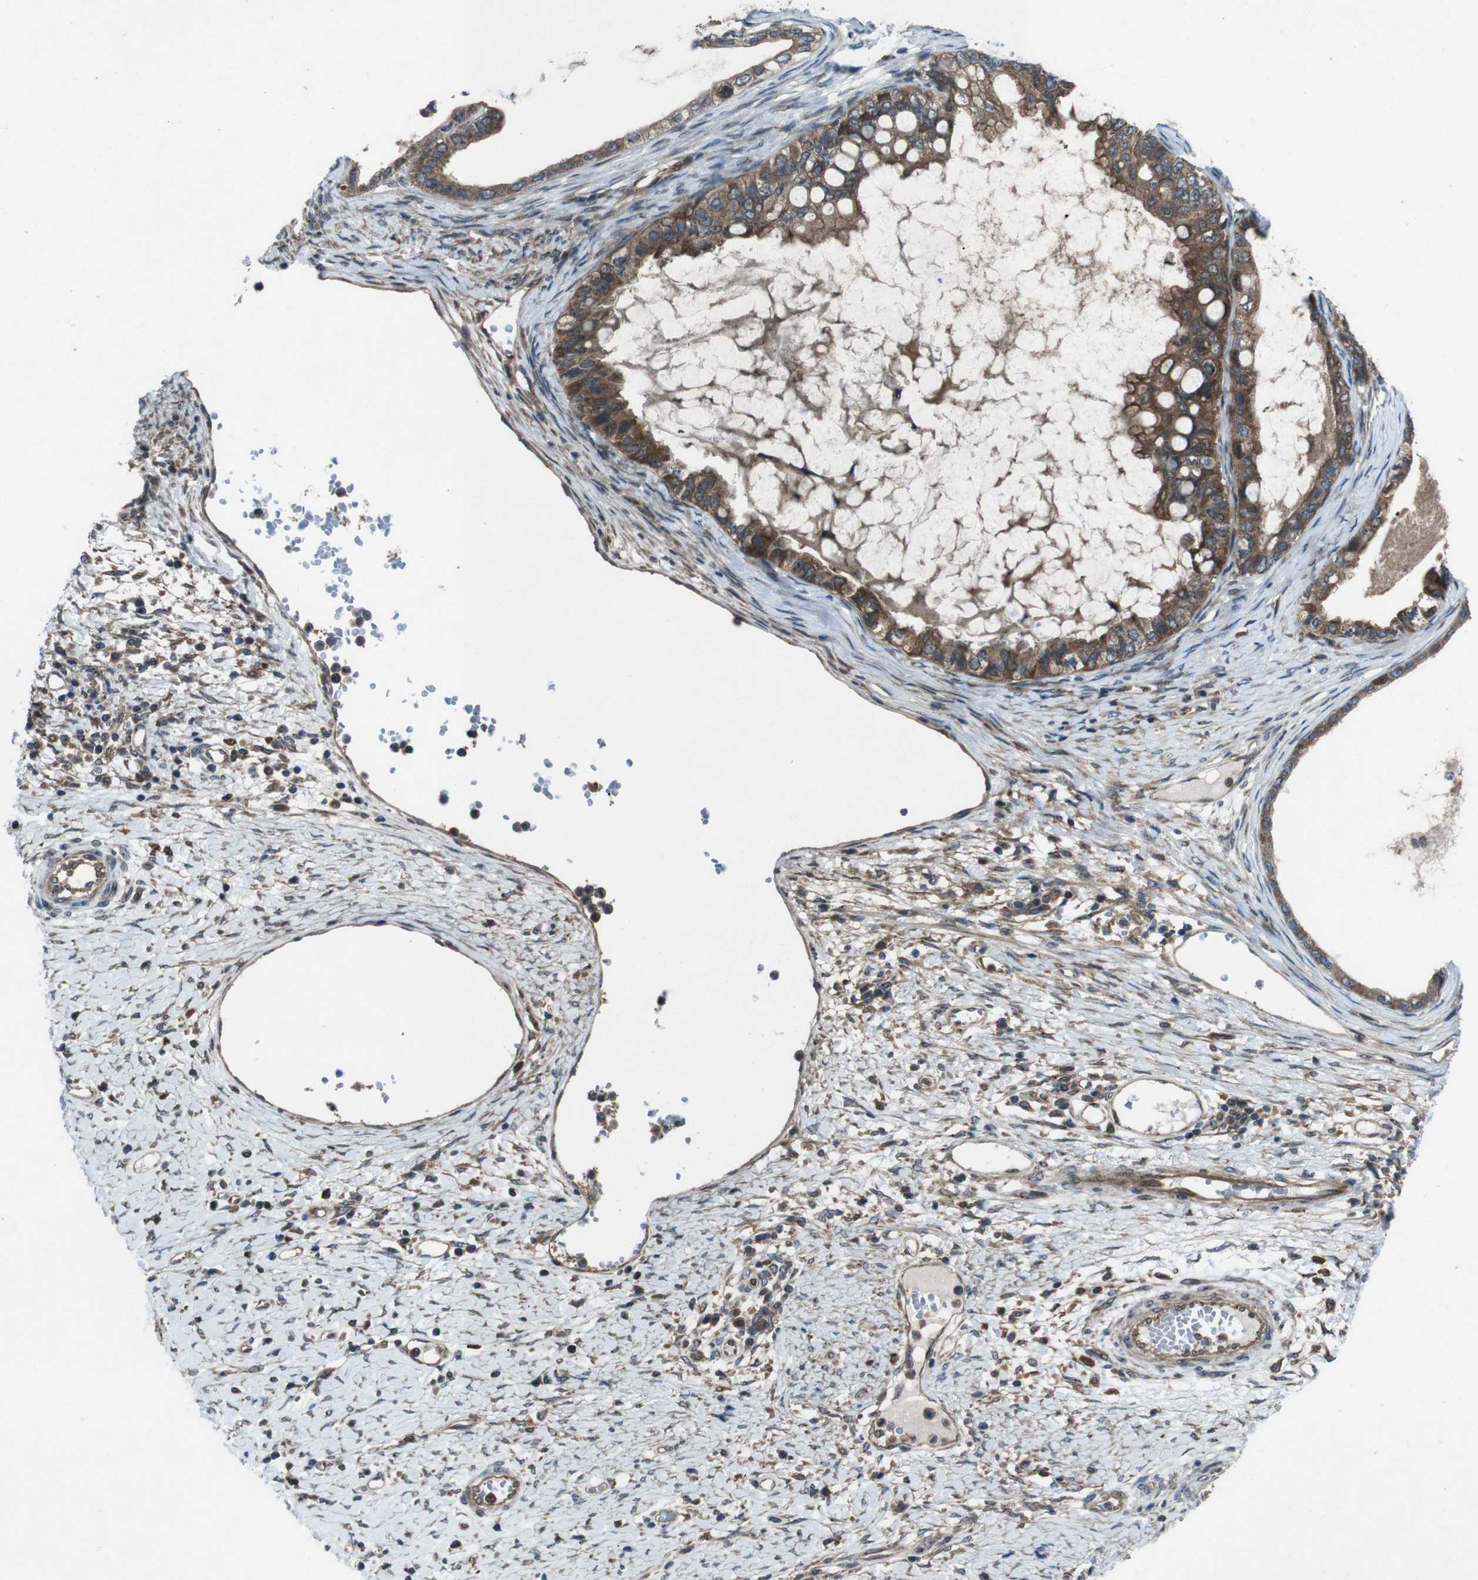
{"staining": {"intensity": "moderate", "quantity": ">75%", "location": "cytoplasmic/membranous"}, "tissue": "ovarian cancer", "cell_type": "Tumor cells", "image_type": "cancer", "snomed": [{"axis": "morphology", "description": "Cystadenocarcinoma, mucinous, NOS"}, {"axis": "topography", "description": "Ovary"}], "caption": "Human ovarian mucinous cystadenocarcinoma stained with a protein marker shows moderate staining in tumor cells.", "gene": "SLC27A4", "patient": {"sex": "female", "age": 80}}